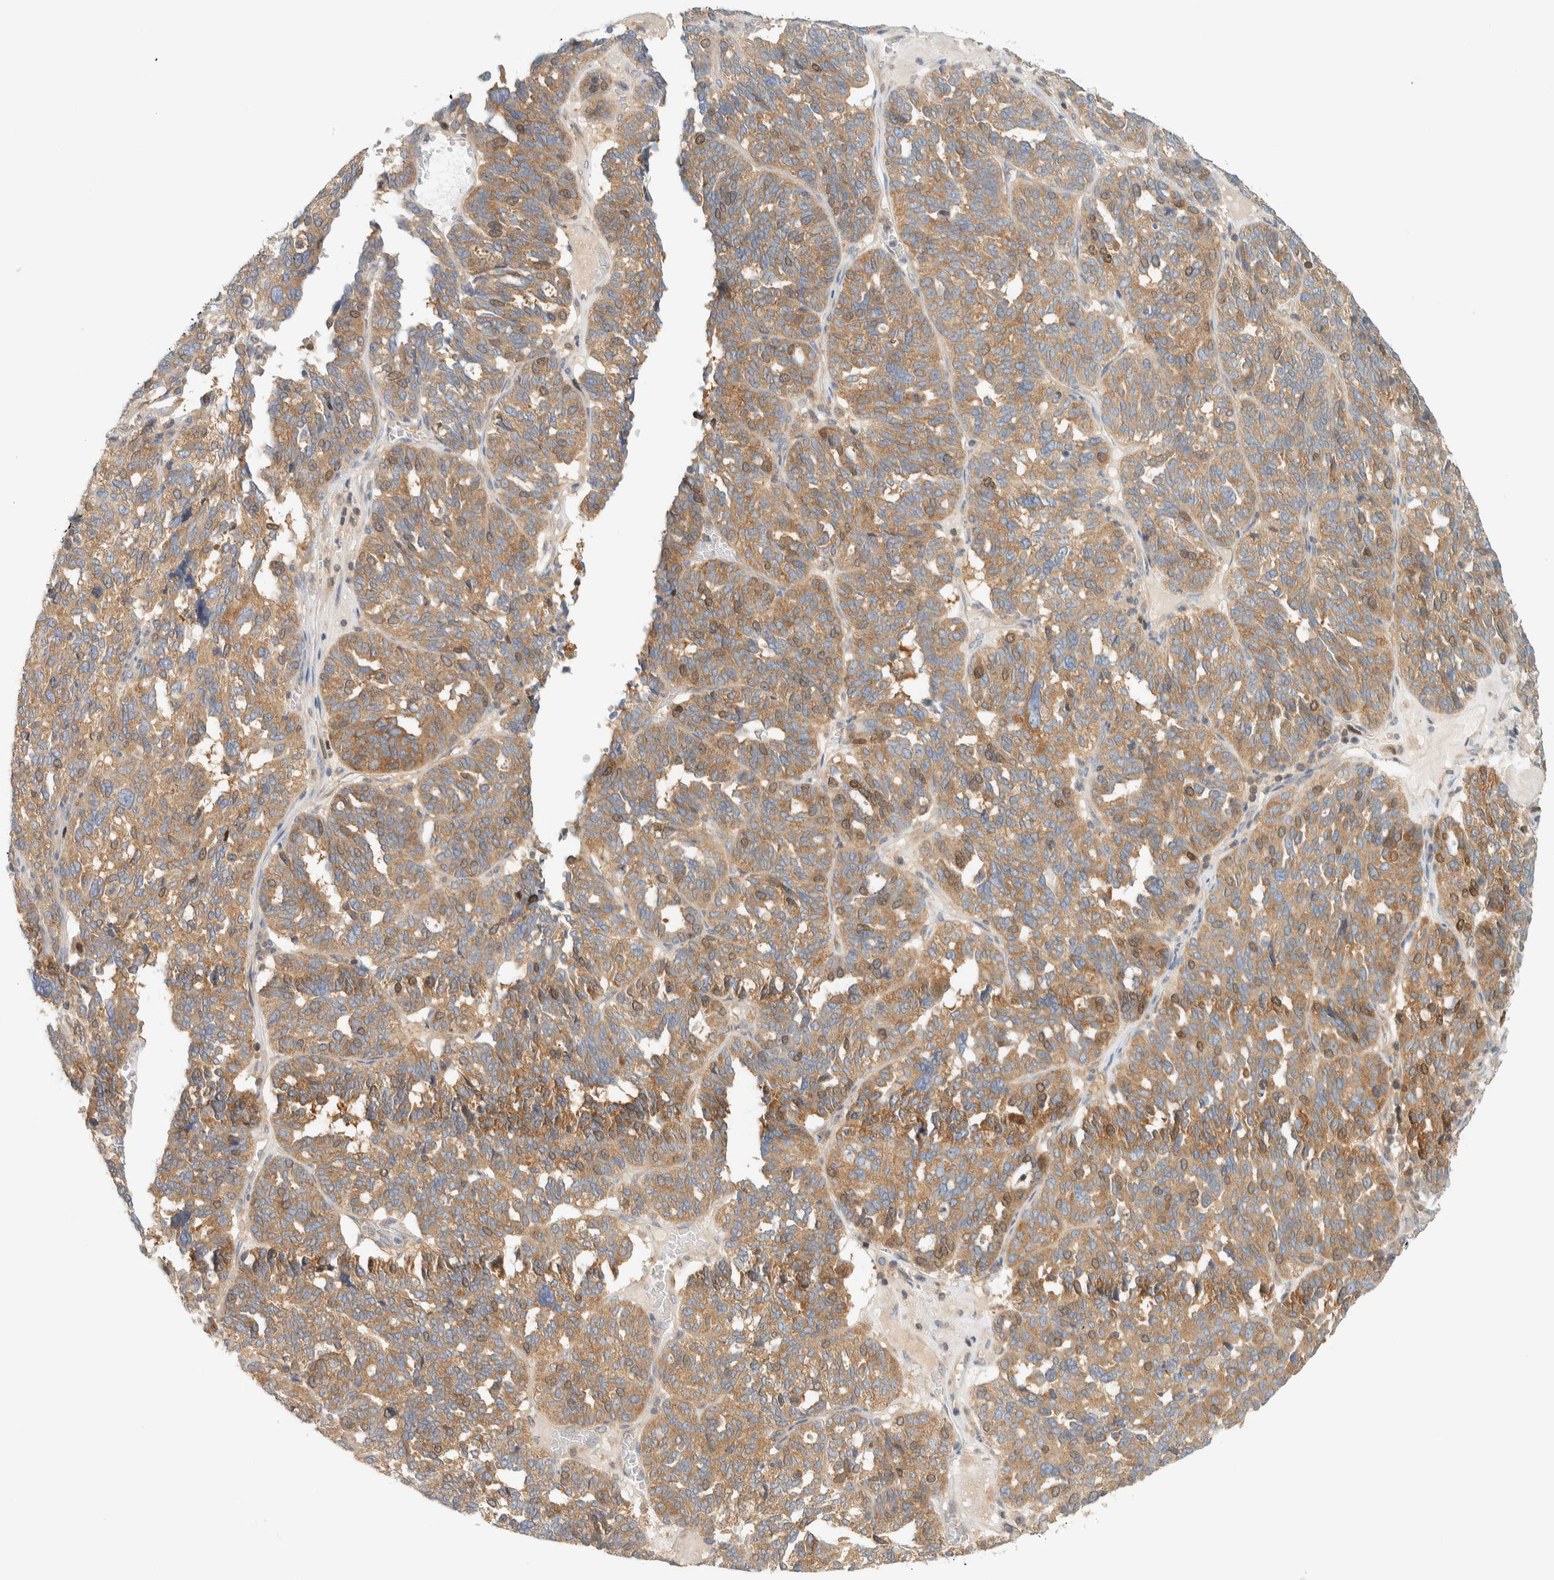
{"staining": {"intensity": "moderate", "quantity": ">75%", "location": "cytoplasmic/membranous"}, "tissue": "ovarian cancer", "cell_type": "Tumor cells", "image_type": "cancer", "snomed": [{"axis": "morphology", "description": "Cystadenocarcinoma, serous, NOS"}, {"axis": "topography", "description": "Ovary"}], "caption": "A medium amount of moderate cytoplasmic/membranous positivity is present in approximately >75% of tumor cells in ovarian cancer (serous cystadenocarcinoma) tissue.", "gene": "ARFGEF1", "patient": {"sex": "female", "age": 59}}